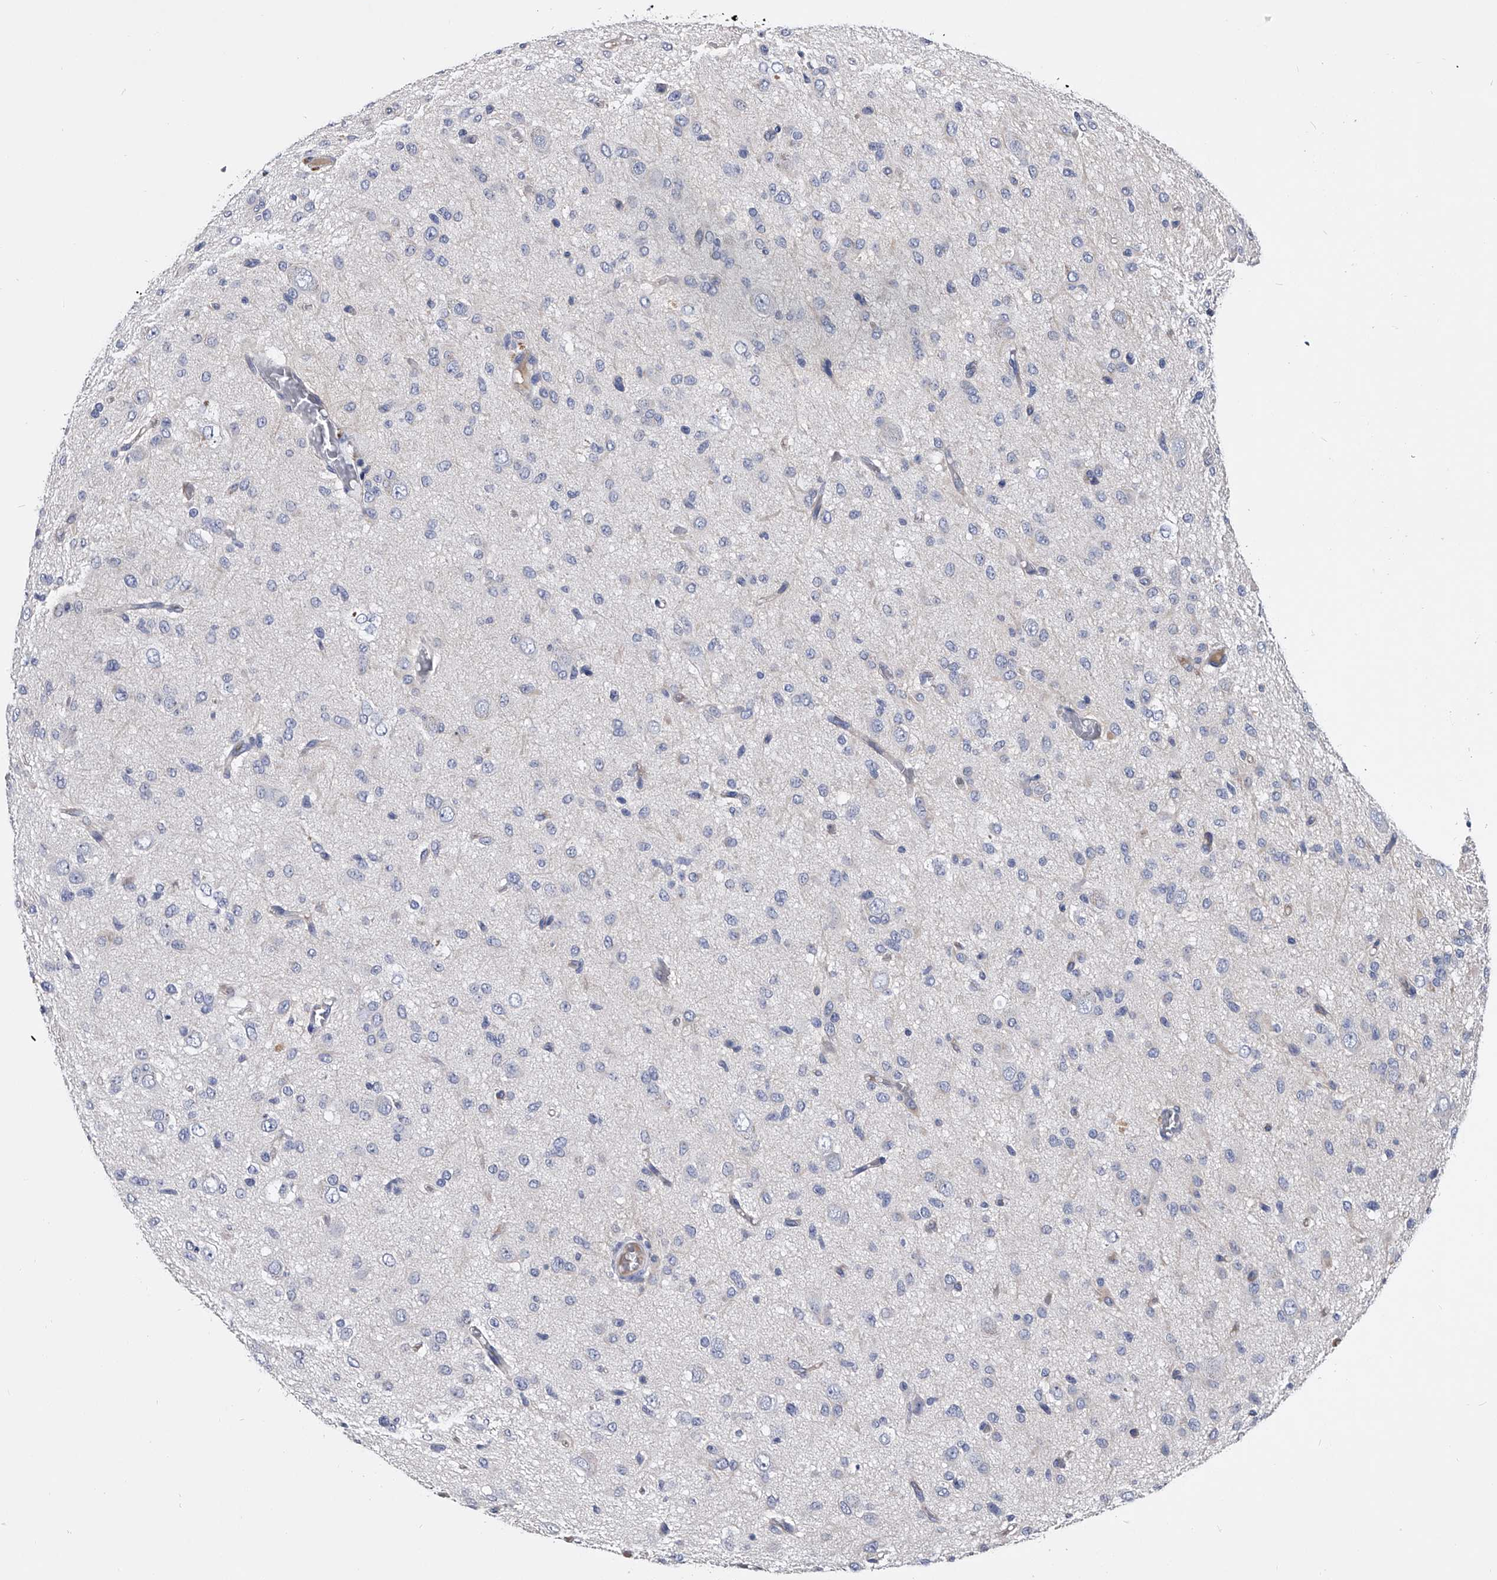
{"staining": {"intensity": "negative", "quantity": "none", "location": "none"}, "tissue": "glioma", "cell_type": "Tumor cells", "image_type": "cancer", "snomed": [{"axis": "morphology", "description": "Glioma, malignant, High grade"}, {"axis": "topography", "description": "Brain"}], "caption": "Tumor cells show no significant protein staining in malignant glioma (high-grade). (DAB (3,3'-diaminobenzidine) immunohistochemistry, high magnification).", "gene": "EFCAB7", "patient": {"sex": "female", "age": 59}}